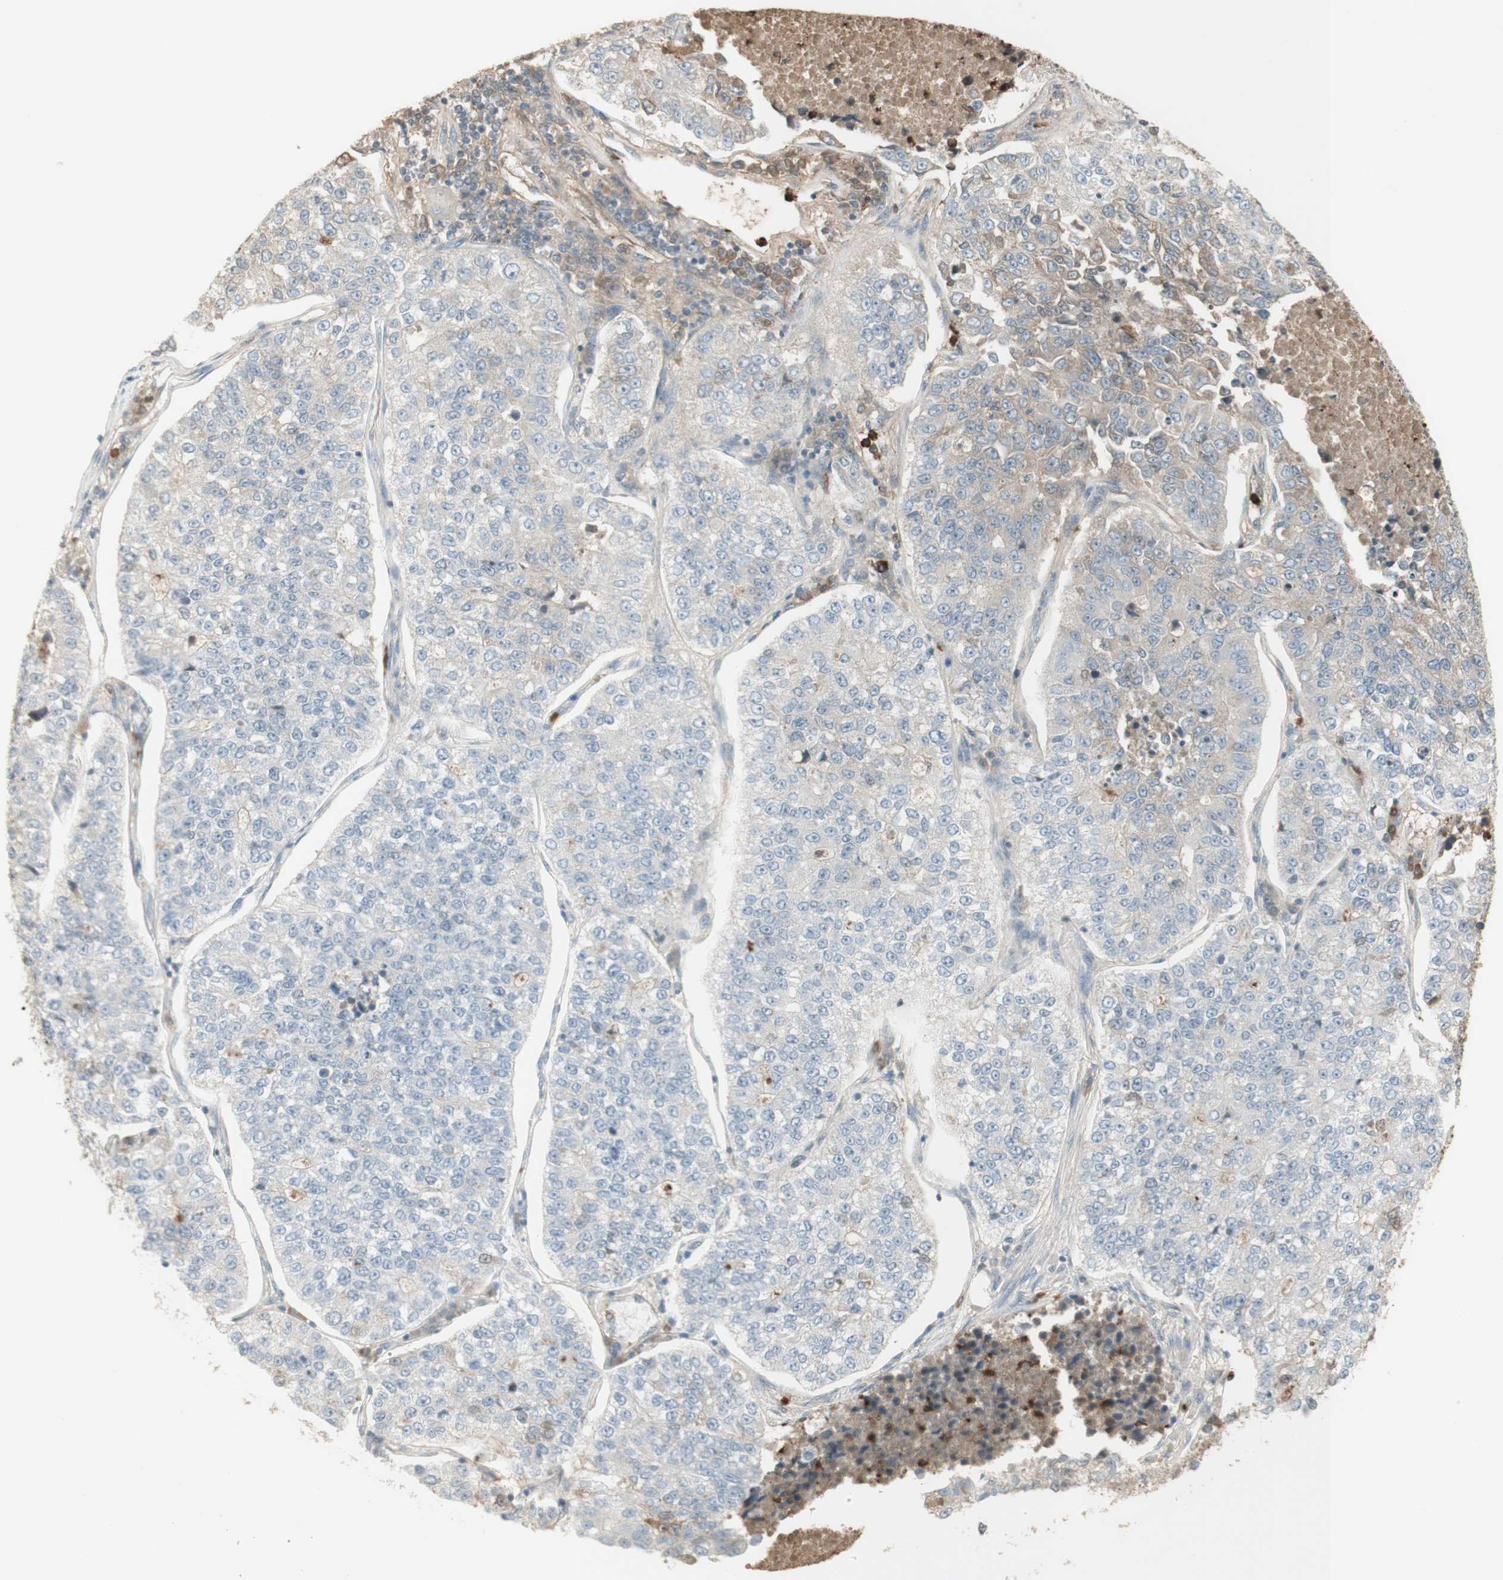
{"staining": {"intensity": "weak", "quantity": "<25%", "location": "cytoplasmic/membranous"}, "tissue": "lung cancer", "cell_type": "Tumor cells", "image_type": "cancer", "snomed": [{"axis": "morphology", "description": "Adenocarcinoma, NOS"}, {"axis": "topography", "description": "Lung"}], "caption": "Immunohistochemistry of human lung adenocarcinoma exhibits no staining in tumor cells. Brightfield microscopy of IHC stained with DAB (3,3'-diaminobenzidine) (brown) and hematoxylin (blue), captured at high magnification.", "gene": "NID1", "patient": {"sex": "male", "age": 49}}